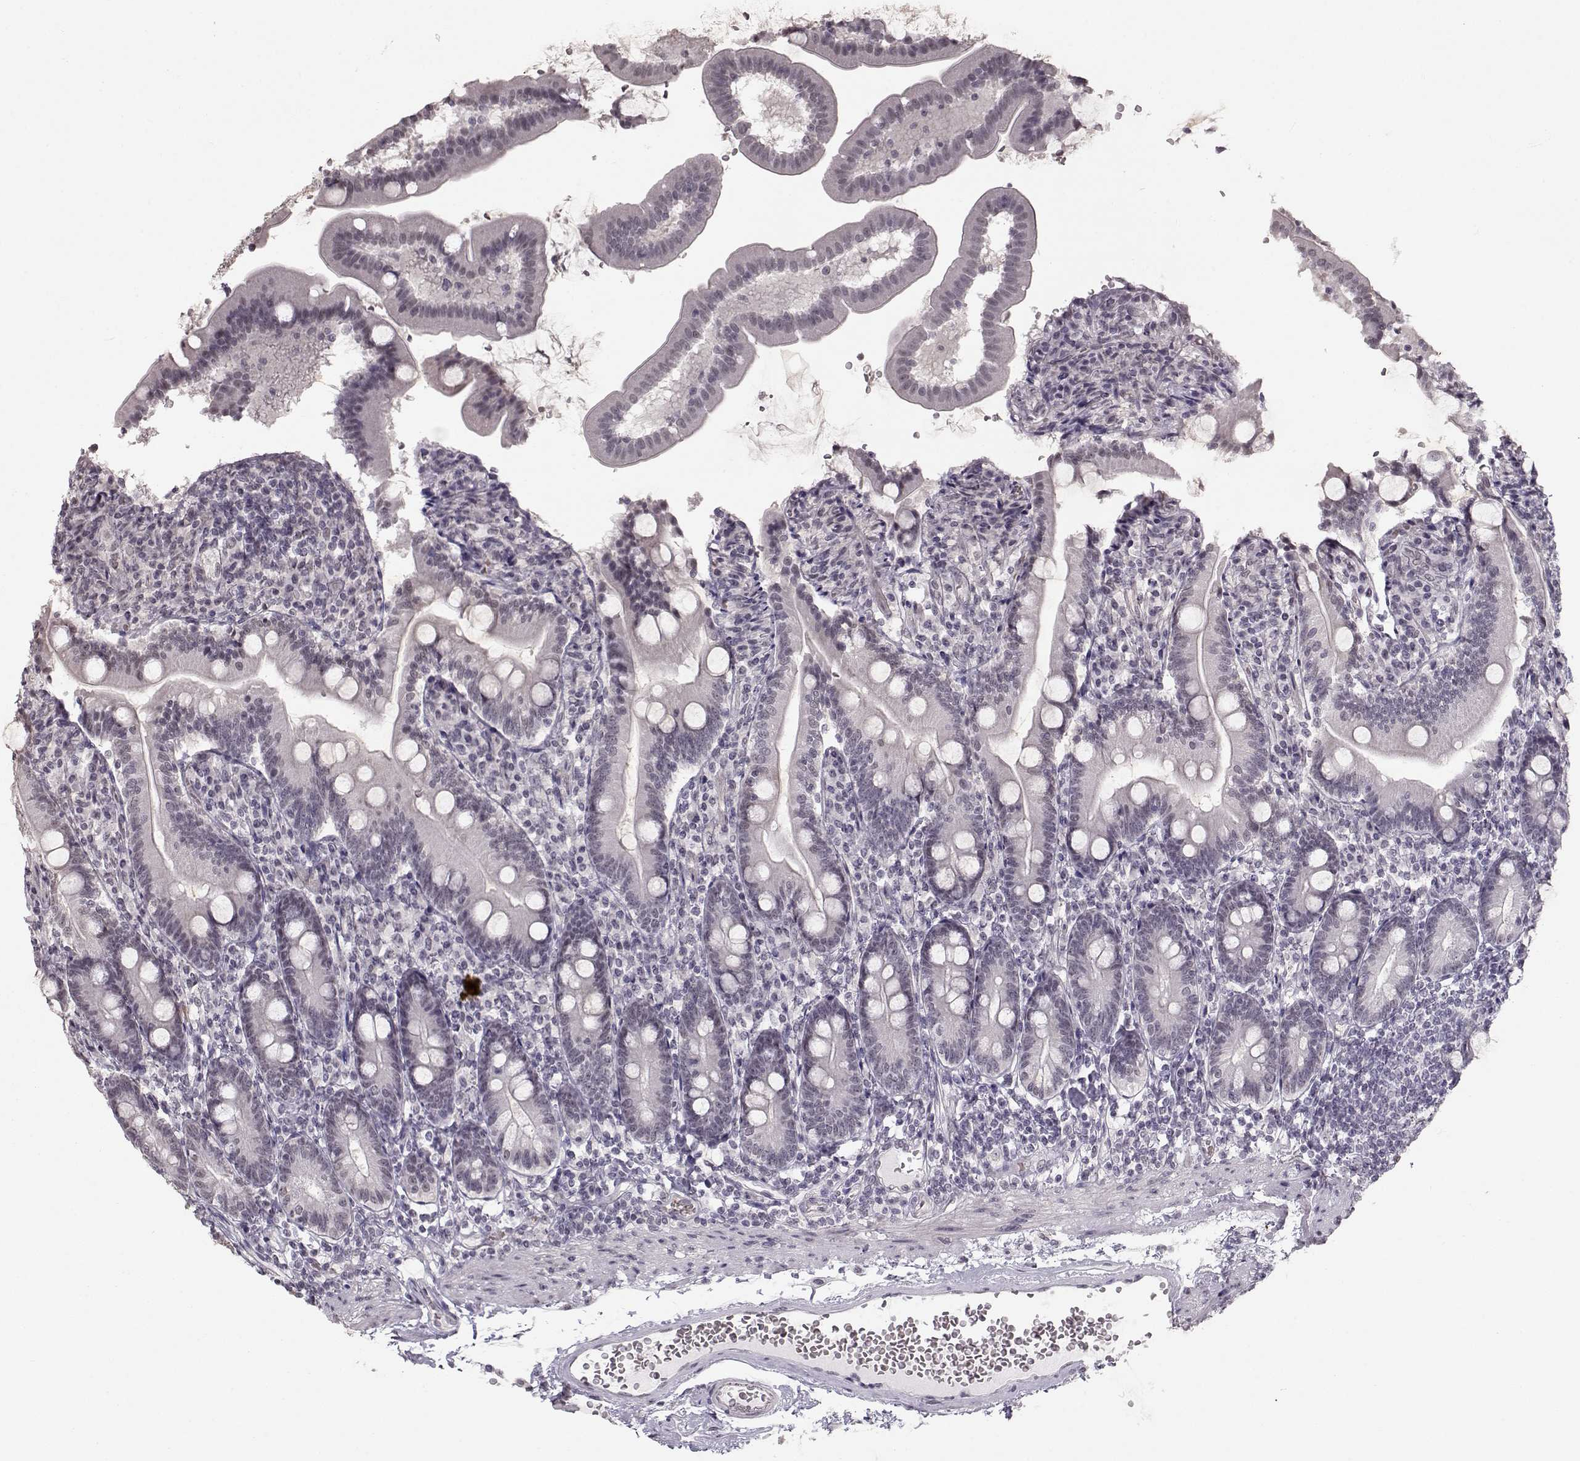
{"staining": {"intensity": "negative", "quantity": "none", "location": "none"}, "tissue": "duodenum", "cell_type": "Glandular cells", "image_type": "normal", "snomed": [{"axis": "morphology", "description": "Normal tissue, NOS"}, {"axis": "topography", "description": "Duodenum"}], "caption": "Immunohistochemical staining of benign duodenum shows no significant positivity in glandular cells.", "gene": "PCP4", "patient": {"sex": "female", "age": 67}}